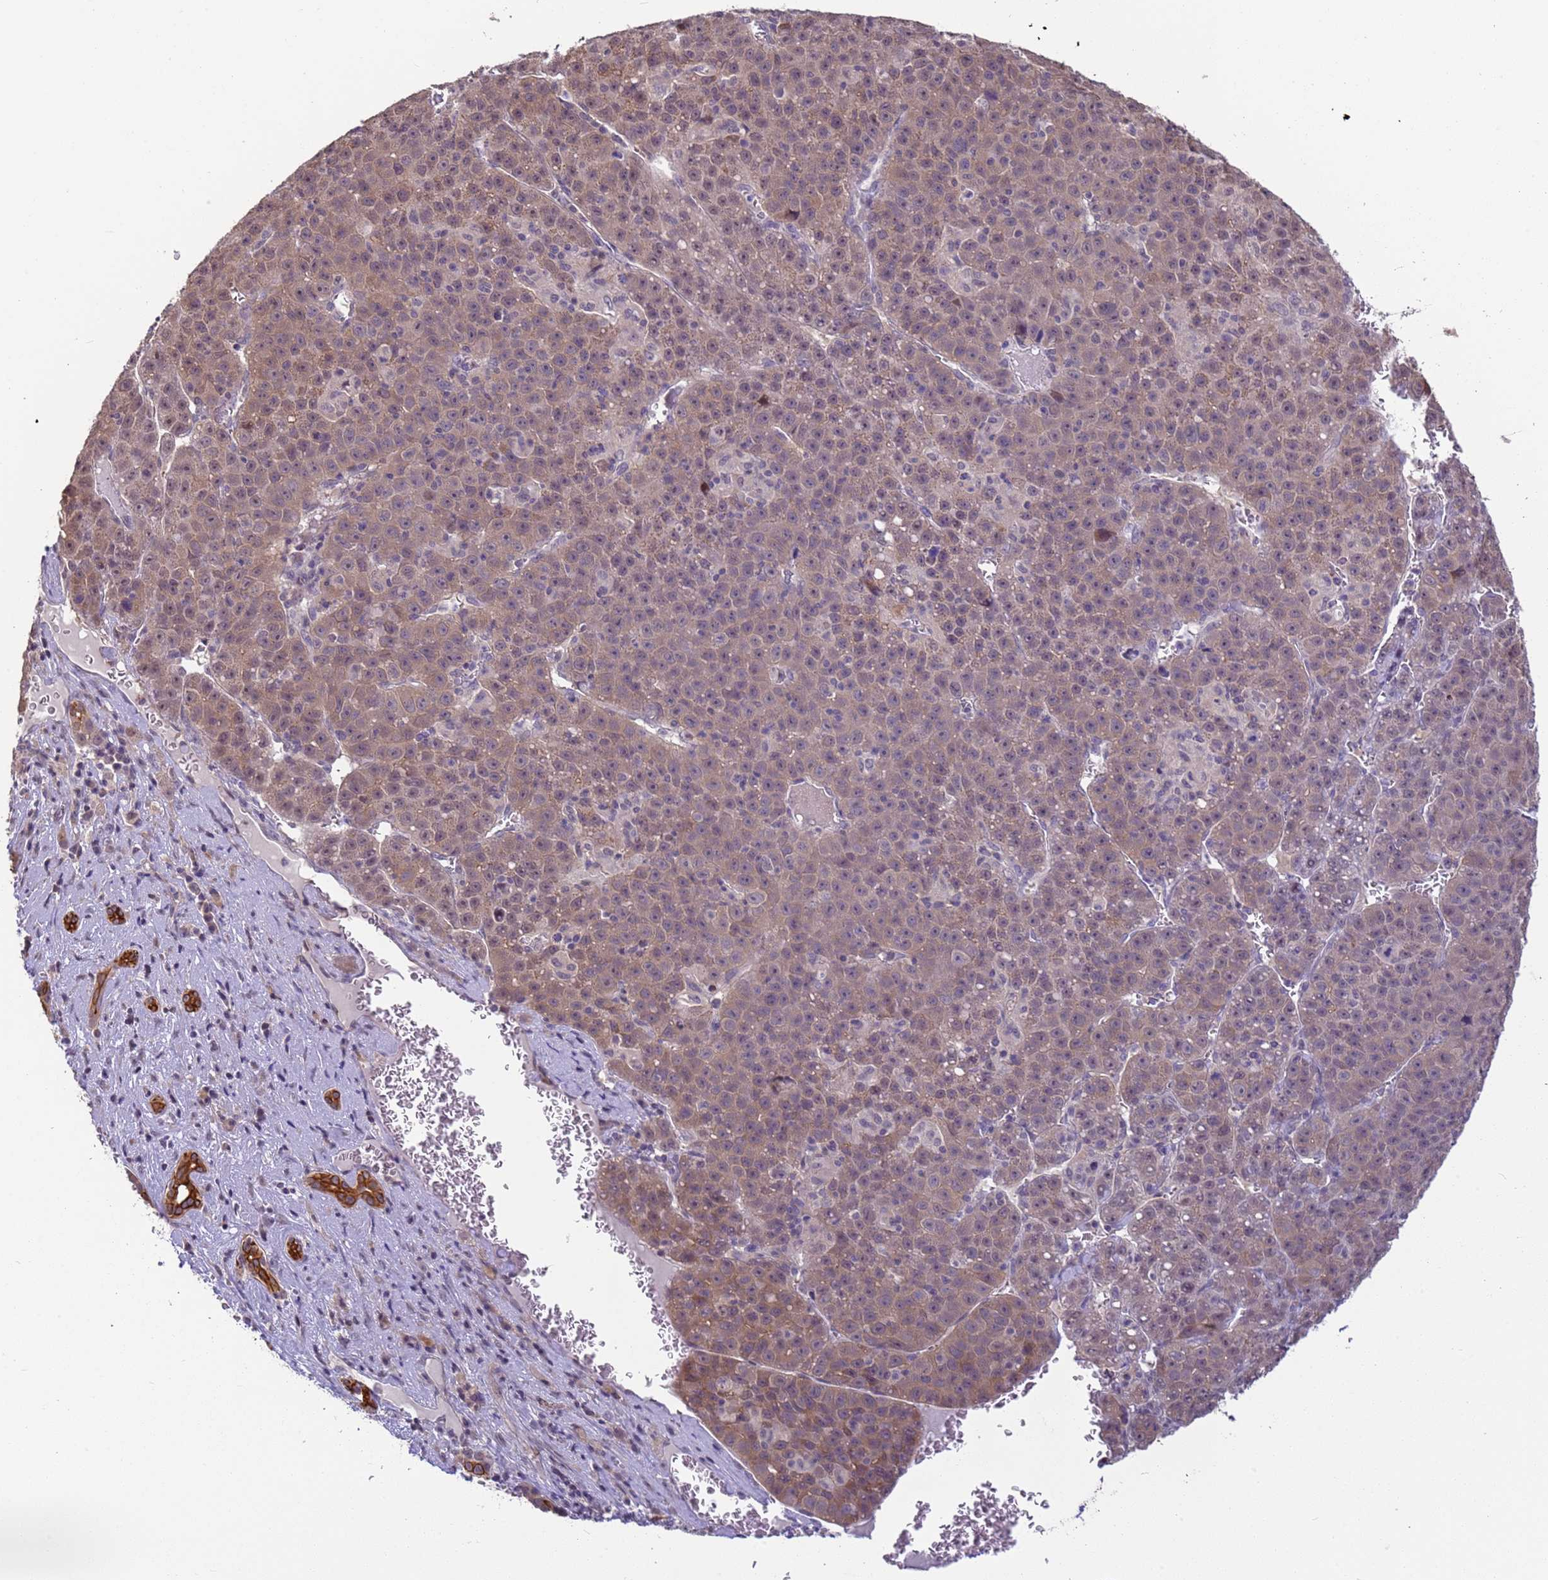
{"staining": {"intensity": "weak", "quantity": "25%-75%", "location": "cytoplasmic/membranous"}, "tissue": "liver cancer", "cell_type": "Tumor cells", "image_type": "cancer", "snomed": [{"axis": "morphology", "description": "Carcinoma, Hepatocellular, NOS"}, {"axis": "topography", "description": "Liver"}], "caption": "A brown stain highlights weak cytoplasmic/membranous staining of a protein in human liver hepatocellular carcinoma tumor cells.", "gene": "VWA3A", "patient": {"sex": "female", "age": 53}}